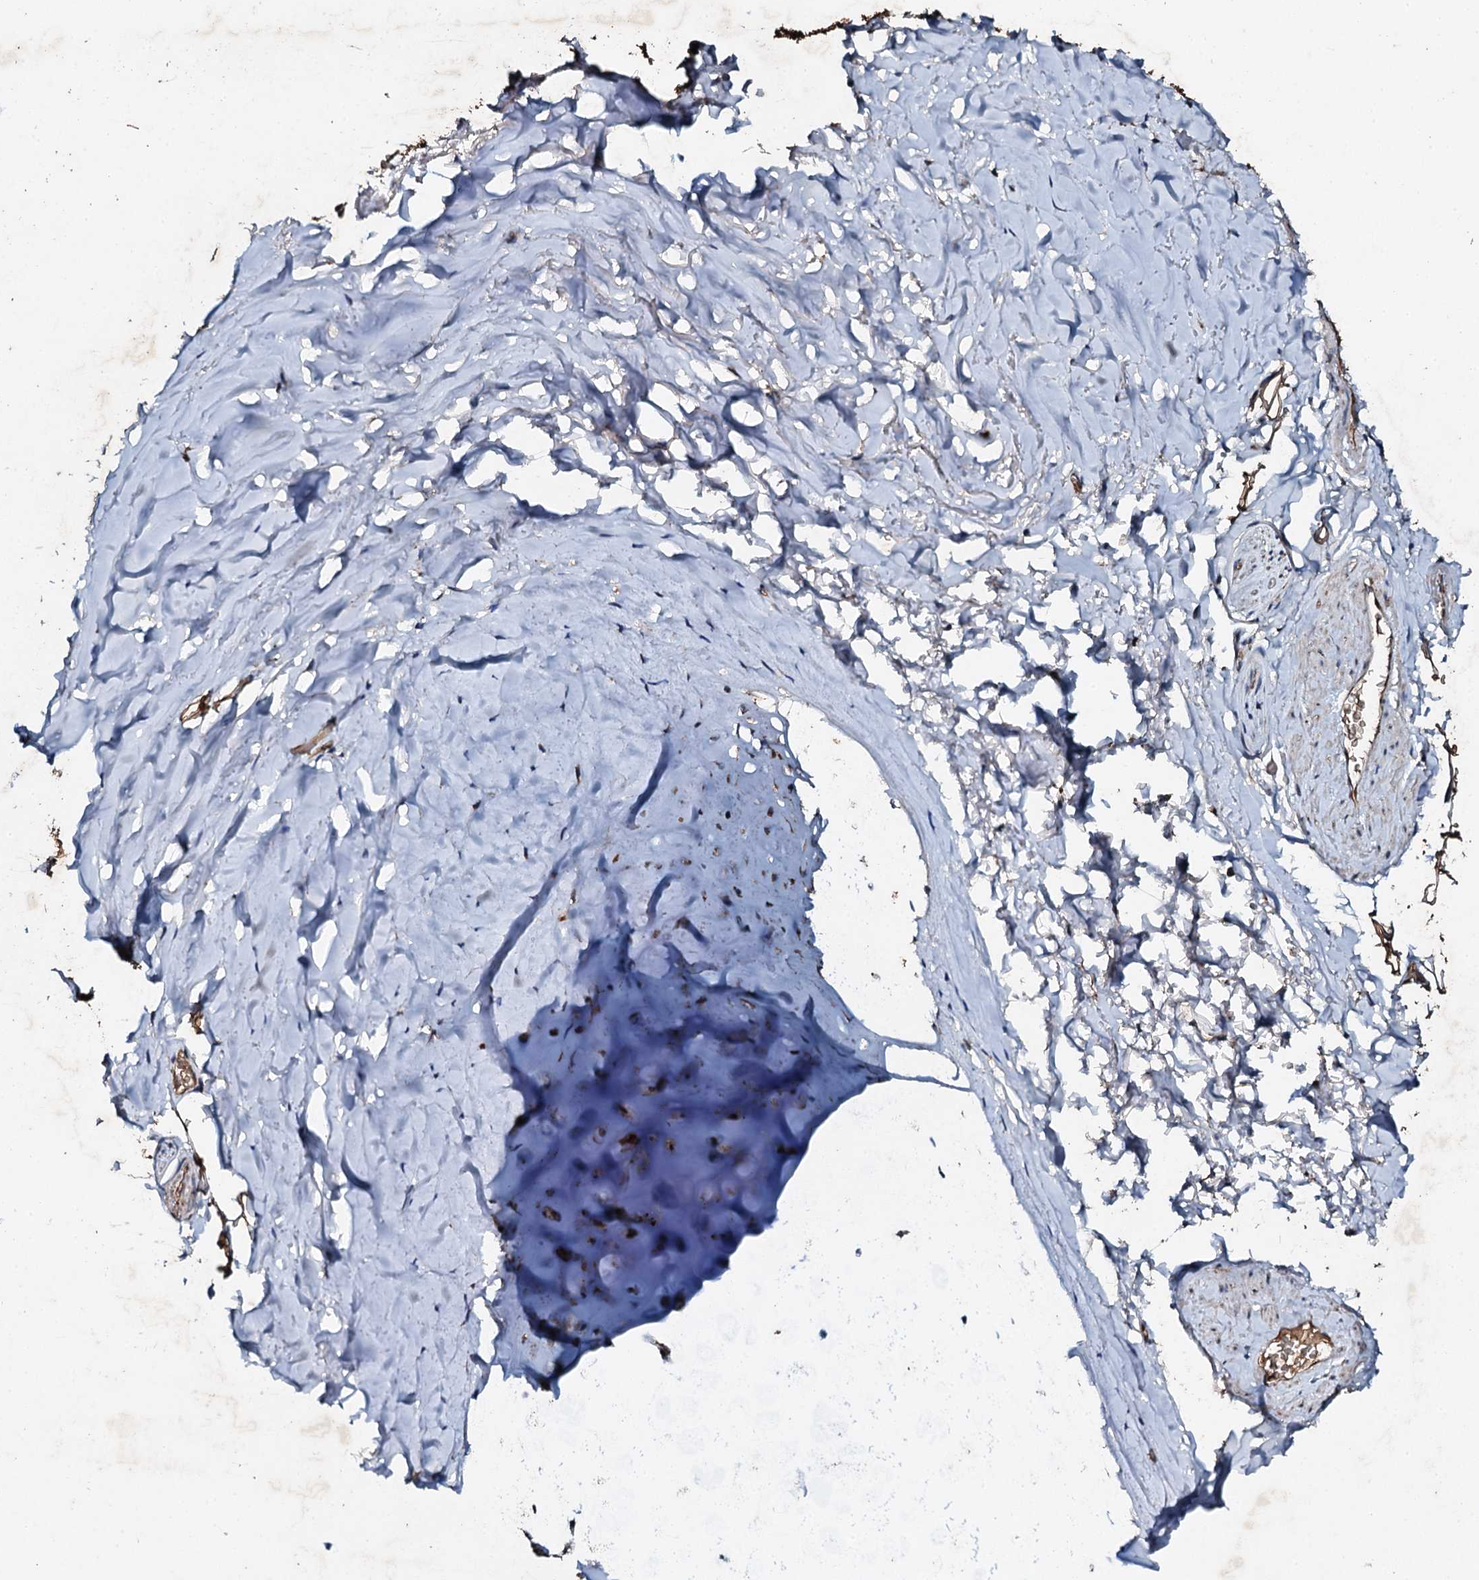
{"staining": {"intensity": "strong", "quantity": "25%-75%", "location": "cytoplasmic/membranous"}, "tissue": "adipose tissue", "cell_type": "Adipocytes", "image_type": "normal", "snomed": [{"axis": "morphology", "description": "Normal tissue, NOS"}, {"axis": "topography", "description": "Lymph node"}, {"axis": "topography", "description": "Bronchus"}], "caption": "Strong cytoplasmic/membranous staining for a protein is appreciated in about 25%-75% of adipocytes of normal adipose tissue using immunohistochemistry (IHC).", "gene": "ADAMTS10", "patient": {"sex": "male", "age": 63}}